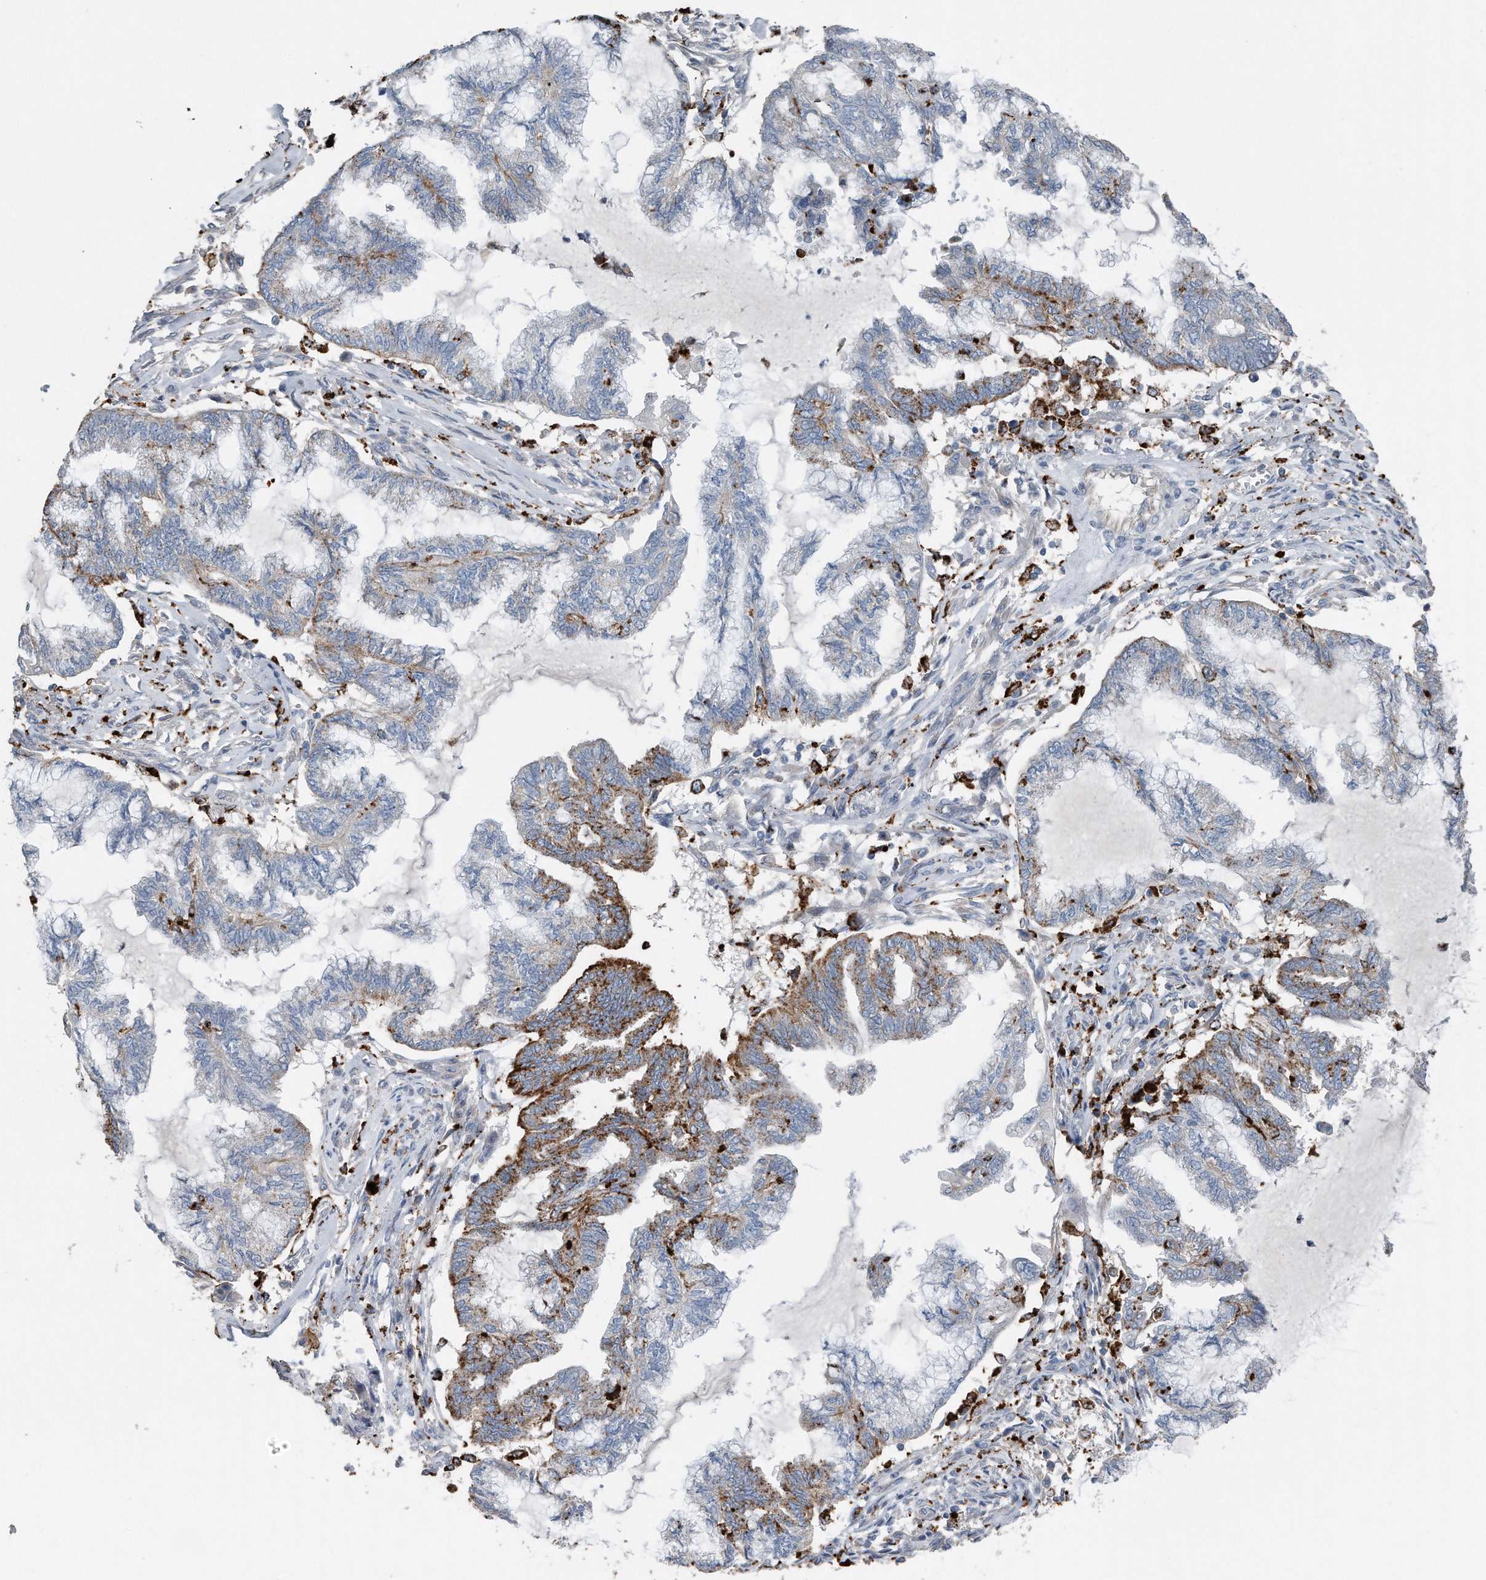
{"staining": {"intensity": "moderate", "quantity": "25%-75%", "location": "cytoplasmic/membranous"}, "tissue": "endometrial cancer", "cell_type": "Tumor cells", "image_type": "cancer", "snomed": [{"axis": "morphology", "description": "Adenocarcinoma, NOS"}, {"axis": "topography", "description": "Endometrium"}], "caption": "Tumor cells reveal medium levels of moderate cytoplasmic/membranous positivity in approximately 25%-75% of cells in human endometrial cancer (adenocarcinoma). The protein is stained brown, and the nuclei are stained in blue (DAB (3,3'-diaminobenzidine) IHC with brightfield microscopy, high magnification).", "gene": "ZNF772", "patient": {"sex": "female", "age": 86}}